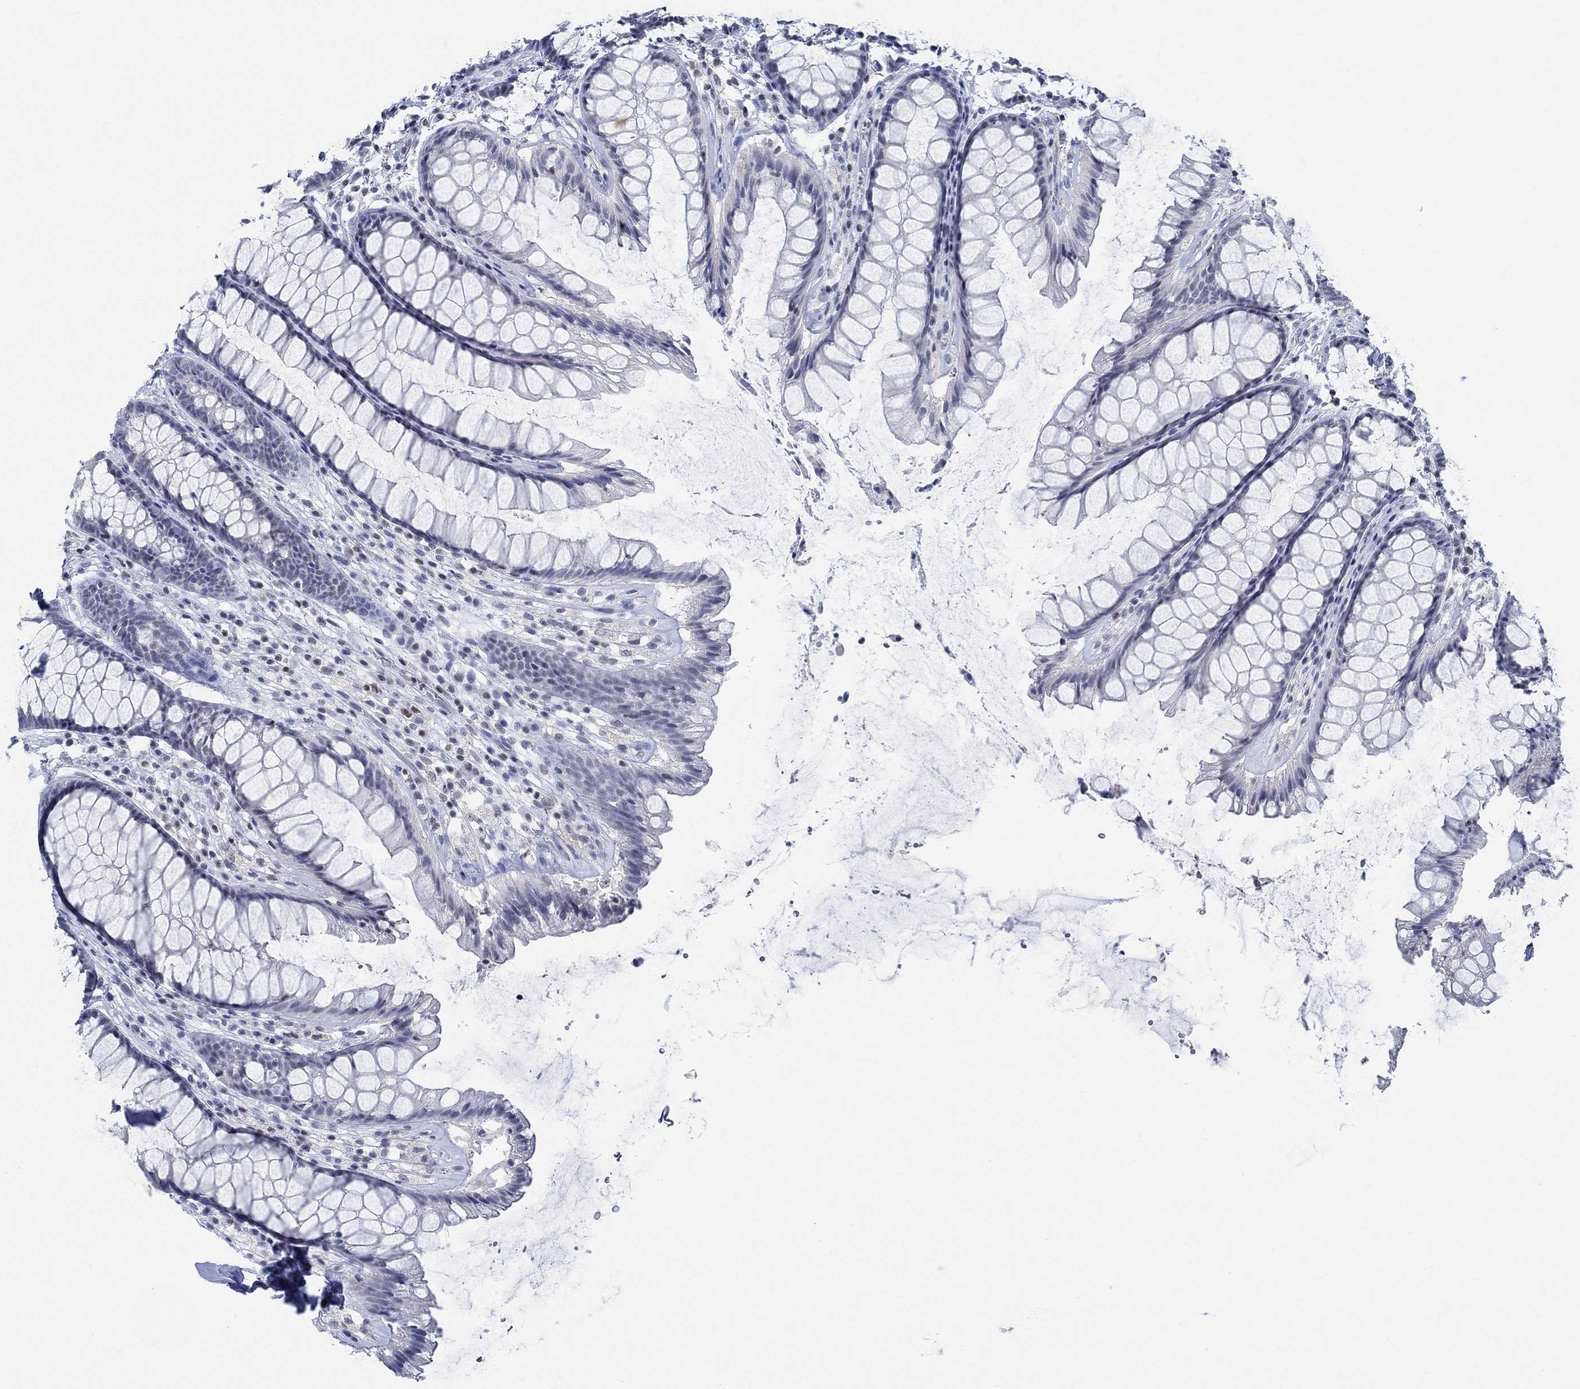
{"staining": {"intensity": "negative", "quantity": "none", "location": "none"}, "tissue": "rectum", "cell_type": "Glandular cells", "image_type": "normal", "snomed": [{"axis": "morphology", "description": "Normal tissue, NOS"}, {"axis": "topography", "description": "Rectum"}], "caption": "Photomicrograph shows no protein expression in glandular cells of benign rectum. (DAB (3,3'-diaminobenzidine) immunohistochemistry with hematoxylin counter stain).", "gene": "PPP1R17", "patient": {"sex": "male", "age": 72}}